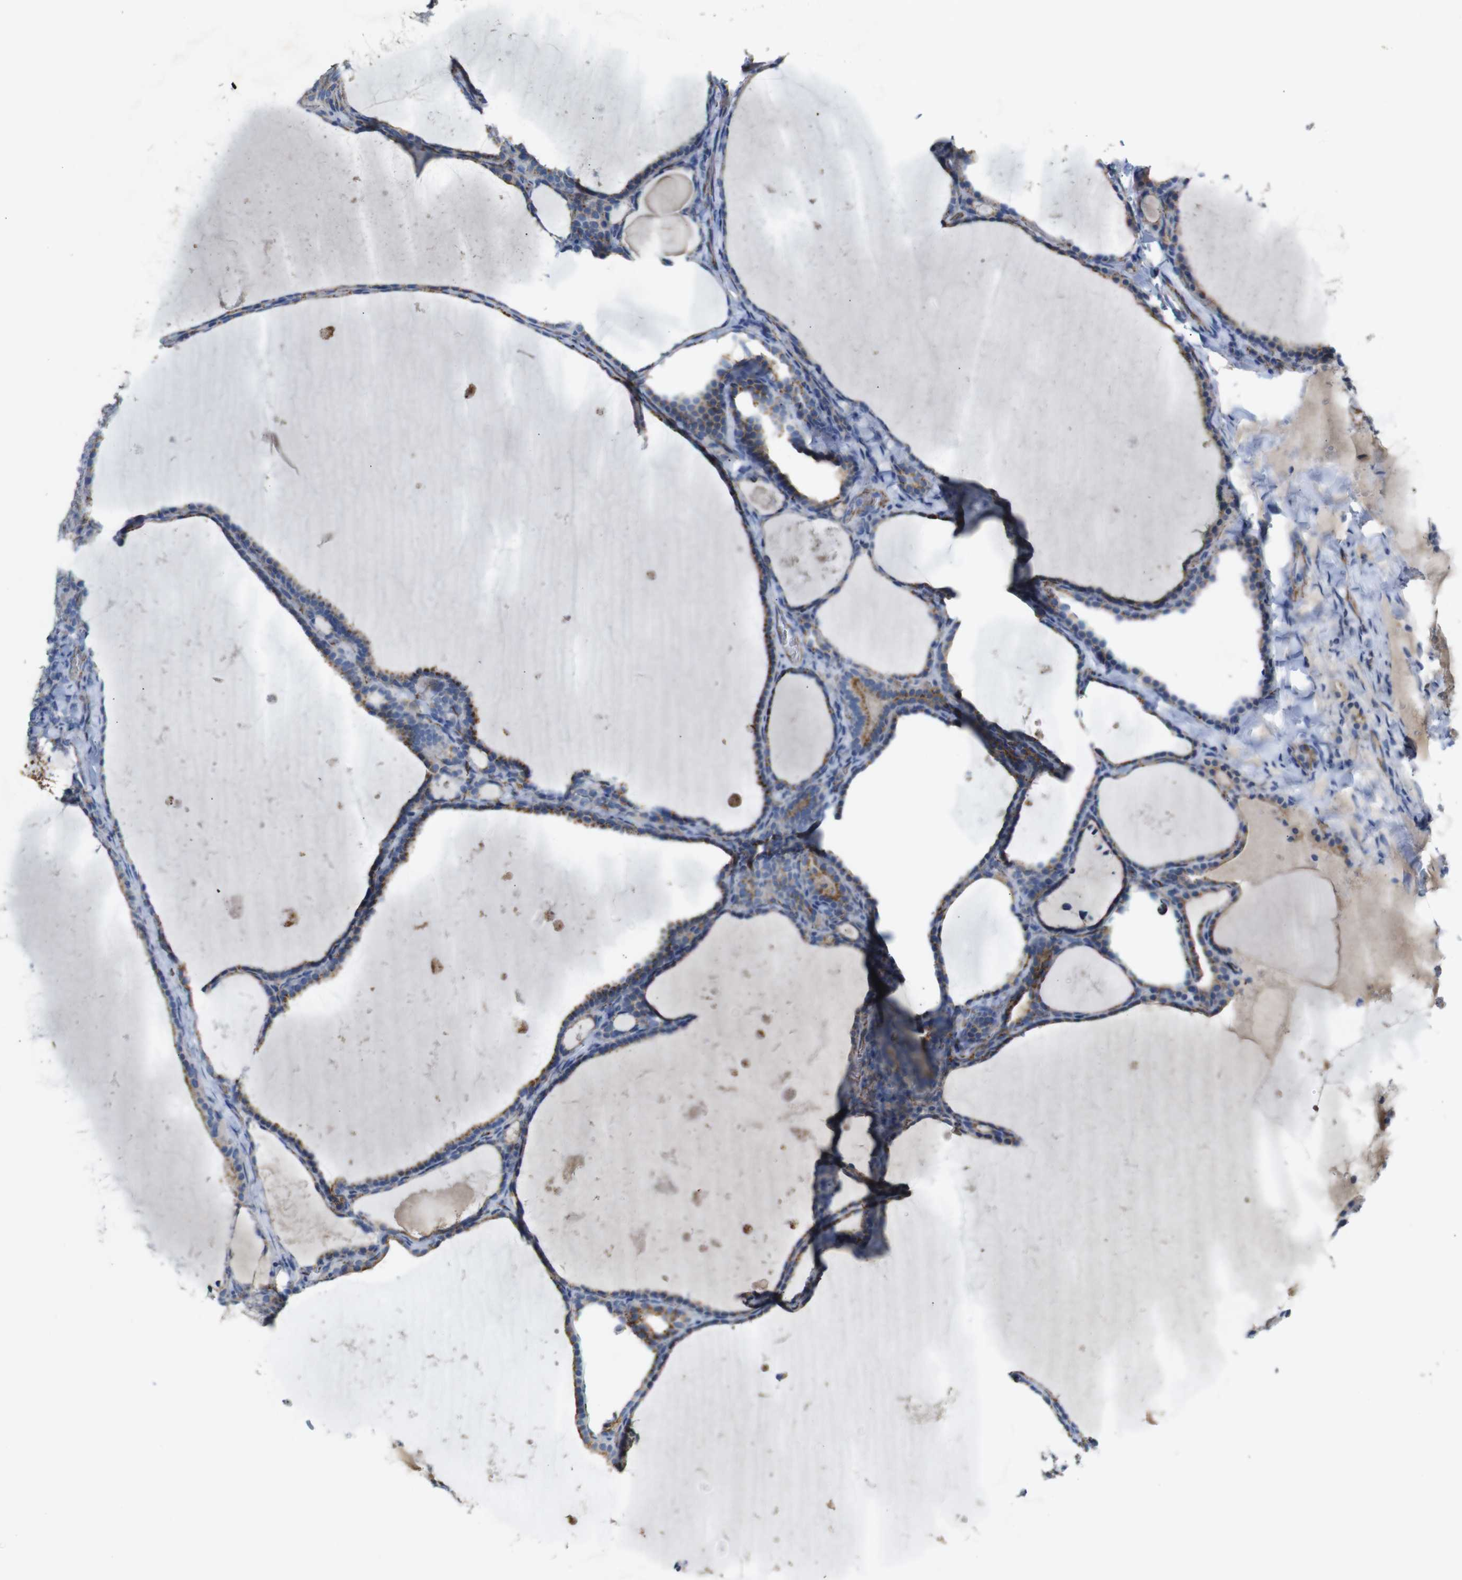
{"staining": {"intensity": "weak", "quantity": ">75%", "location": "cytoplasmic/membranous"}, "tissue": "thyroid cancer", "cell_type": "Tumor cells", "image_type": "cancer", "snomed": [{"axis": "morphology", "description": "Papillary adenocarcinoma, NOS"}, {"axis": "topography", "description": "Thyroid gland"}], "caption": "IHC histopathology image of neoplastic tissue: thyroid cancer stained using immunohistochemistry (IHC) displays low levels of weak protein expression localized specifically in the cytoplasmic/membranous of tumor cells, appearing as a cytoplasmic/membranous brown color.", "gene": "NHLRC3", "patient": {"sex": "female", "age": 42}}